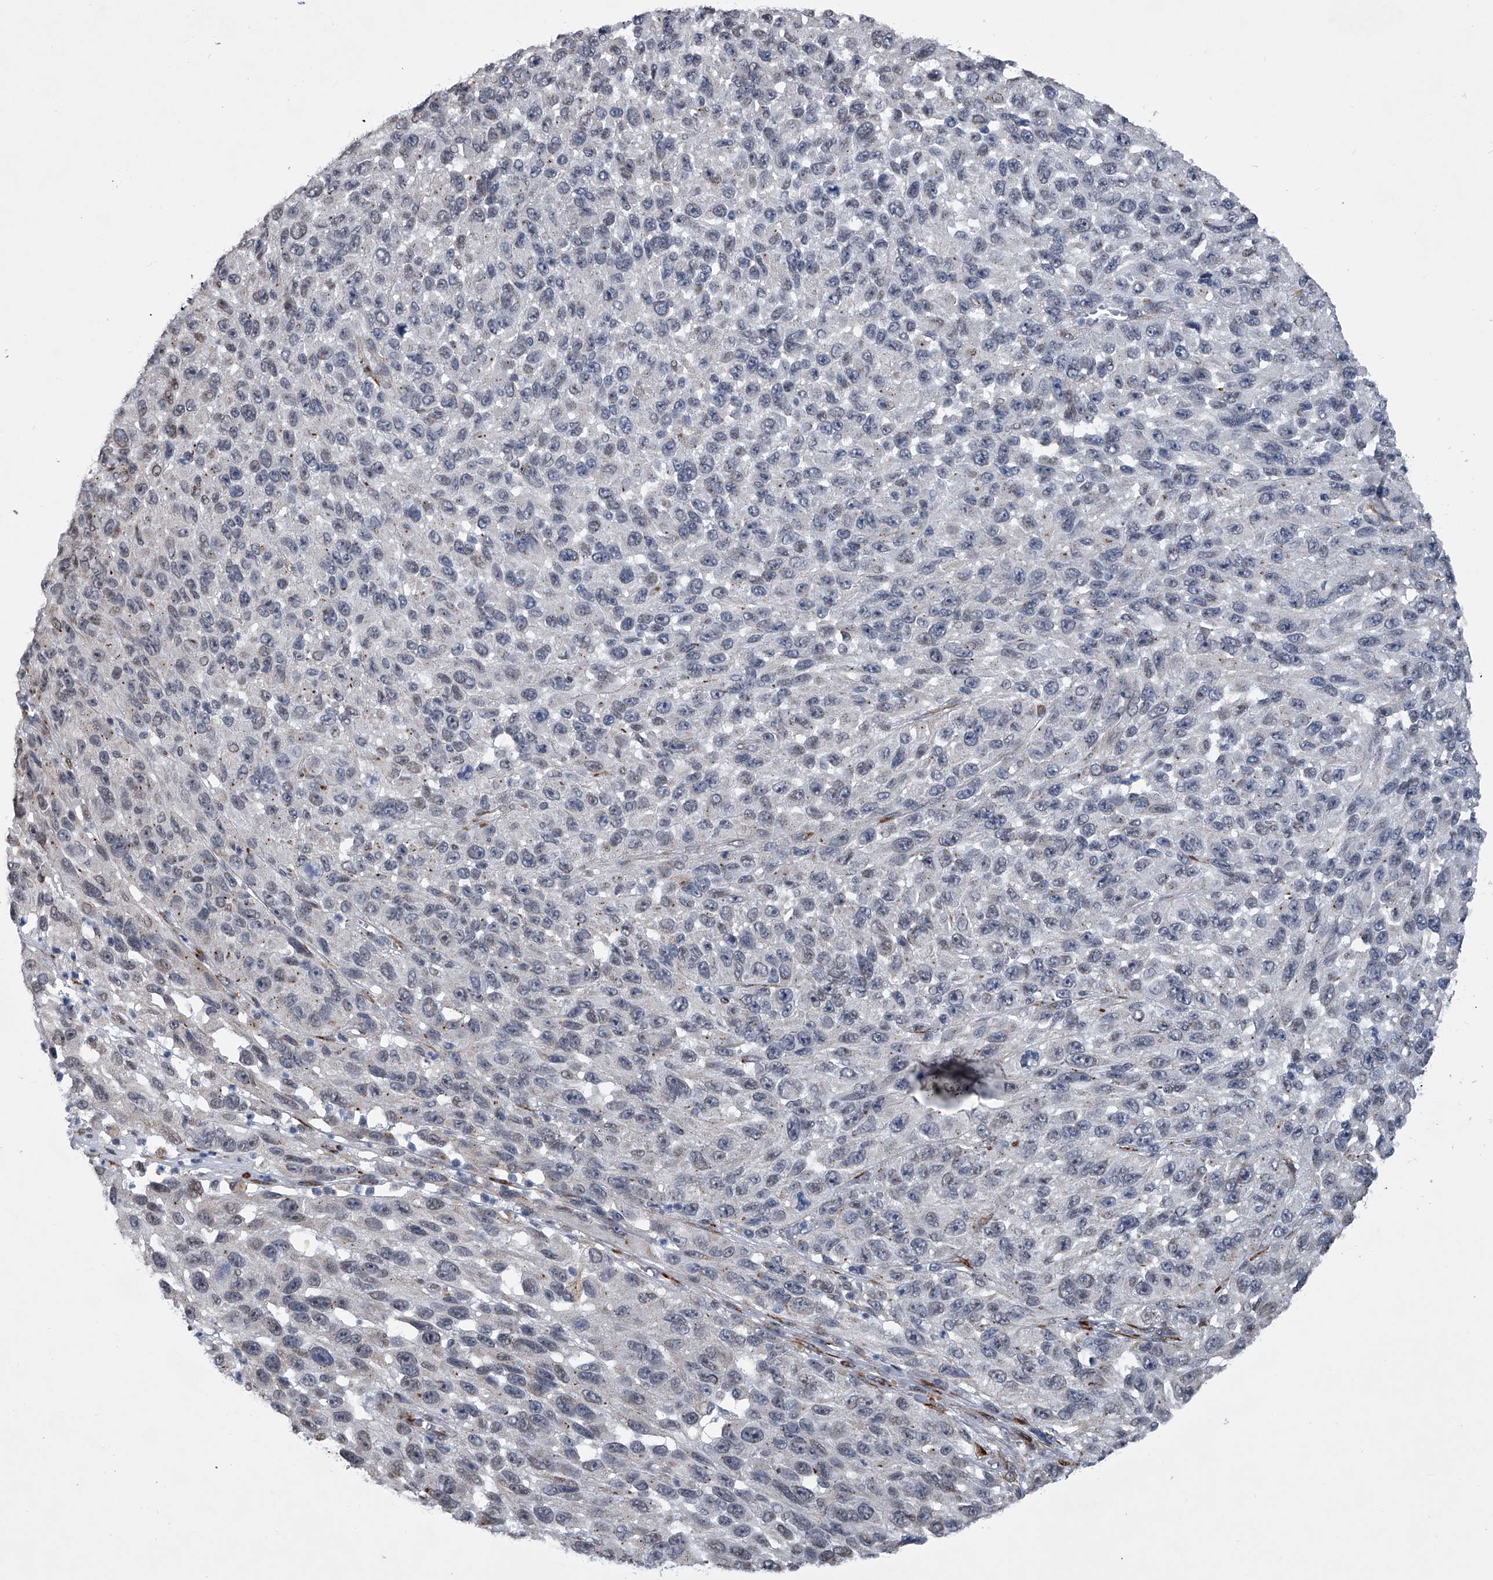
{"staining": {"intensity": "negative", "quantity": "none", "location": "none"}, "tissue": "melanoma", "cell_type": "Tumor cells", "image_type": "cancer", "snomed": [{"axis": "morphology", "description": "Malignant melanoma, NOS"}, {"axis": "topography", "description": "Skin"}], "caption": "Micrograph shows no significant protein staining in tumor cells of melanoma.", "gene": "PPP2R5D", "patient": {"sex": "female", "age": 96}}